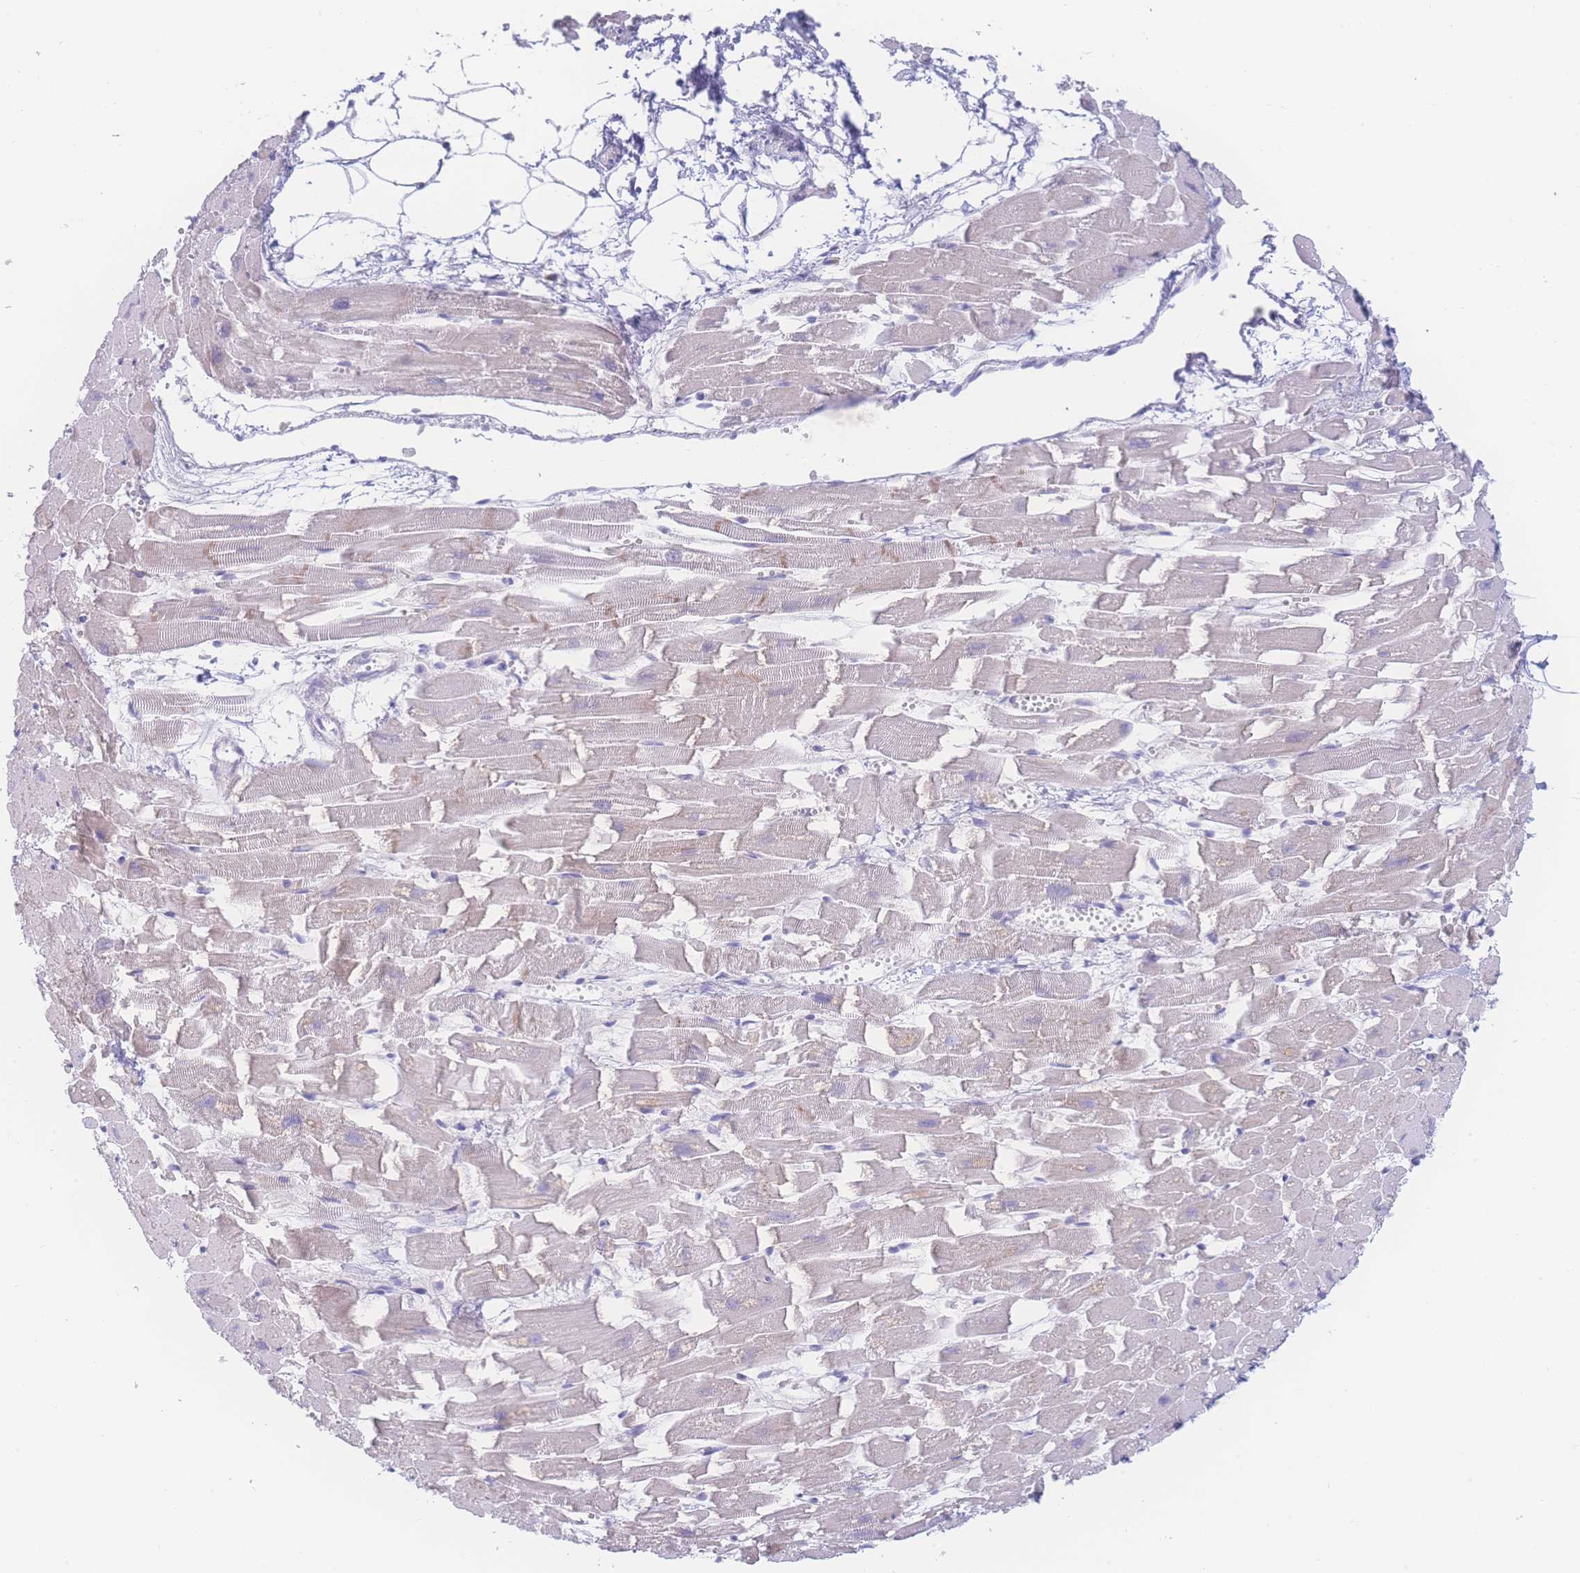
{"staining": {"intensity": "weak", "quantity": "25%-75%", "location": "cytoplasmic/membranous"}, "tissue": "heart muscle", "cell_type": "Cardiomyocytes", "image_type": "normal", "snomed": [{"axis": "morphology", "description": "Normal tissue, NOS"}, {"axis": "topography", "description": "Heart"}], "caption": "Protein staining shows weak cytoplasmic/membranous positivity in about 25%-75% of cardiomyocytes in normal heart muscle. (Stains: DAB (3,3'-diaminobenzidine) in brown, nuclei in blue, Microscopy: brightfield microscopy at high magnification).", "gene": "PRSS22", "patient": {"sex": "female", "age": 64}}